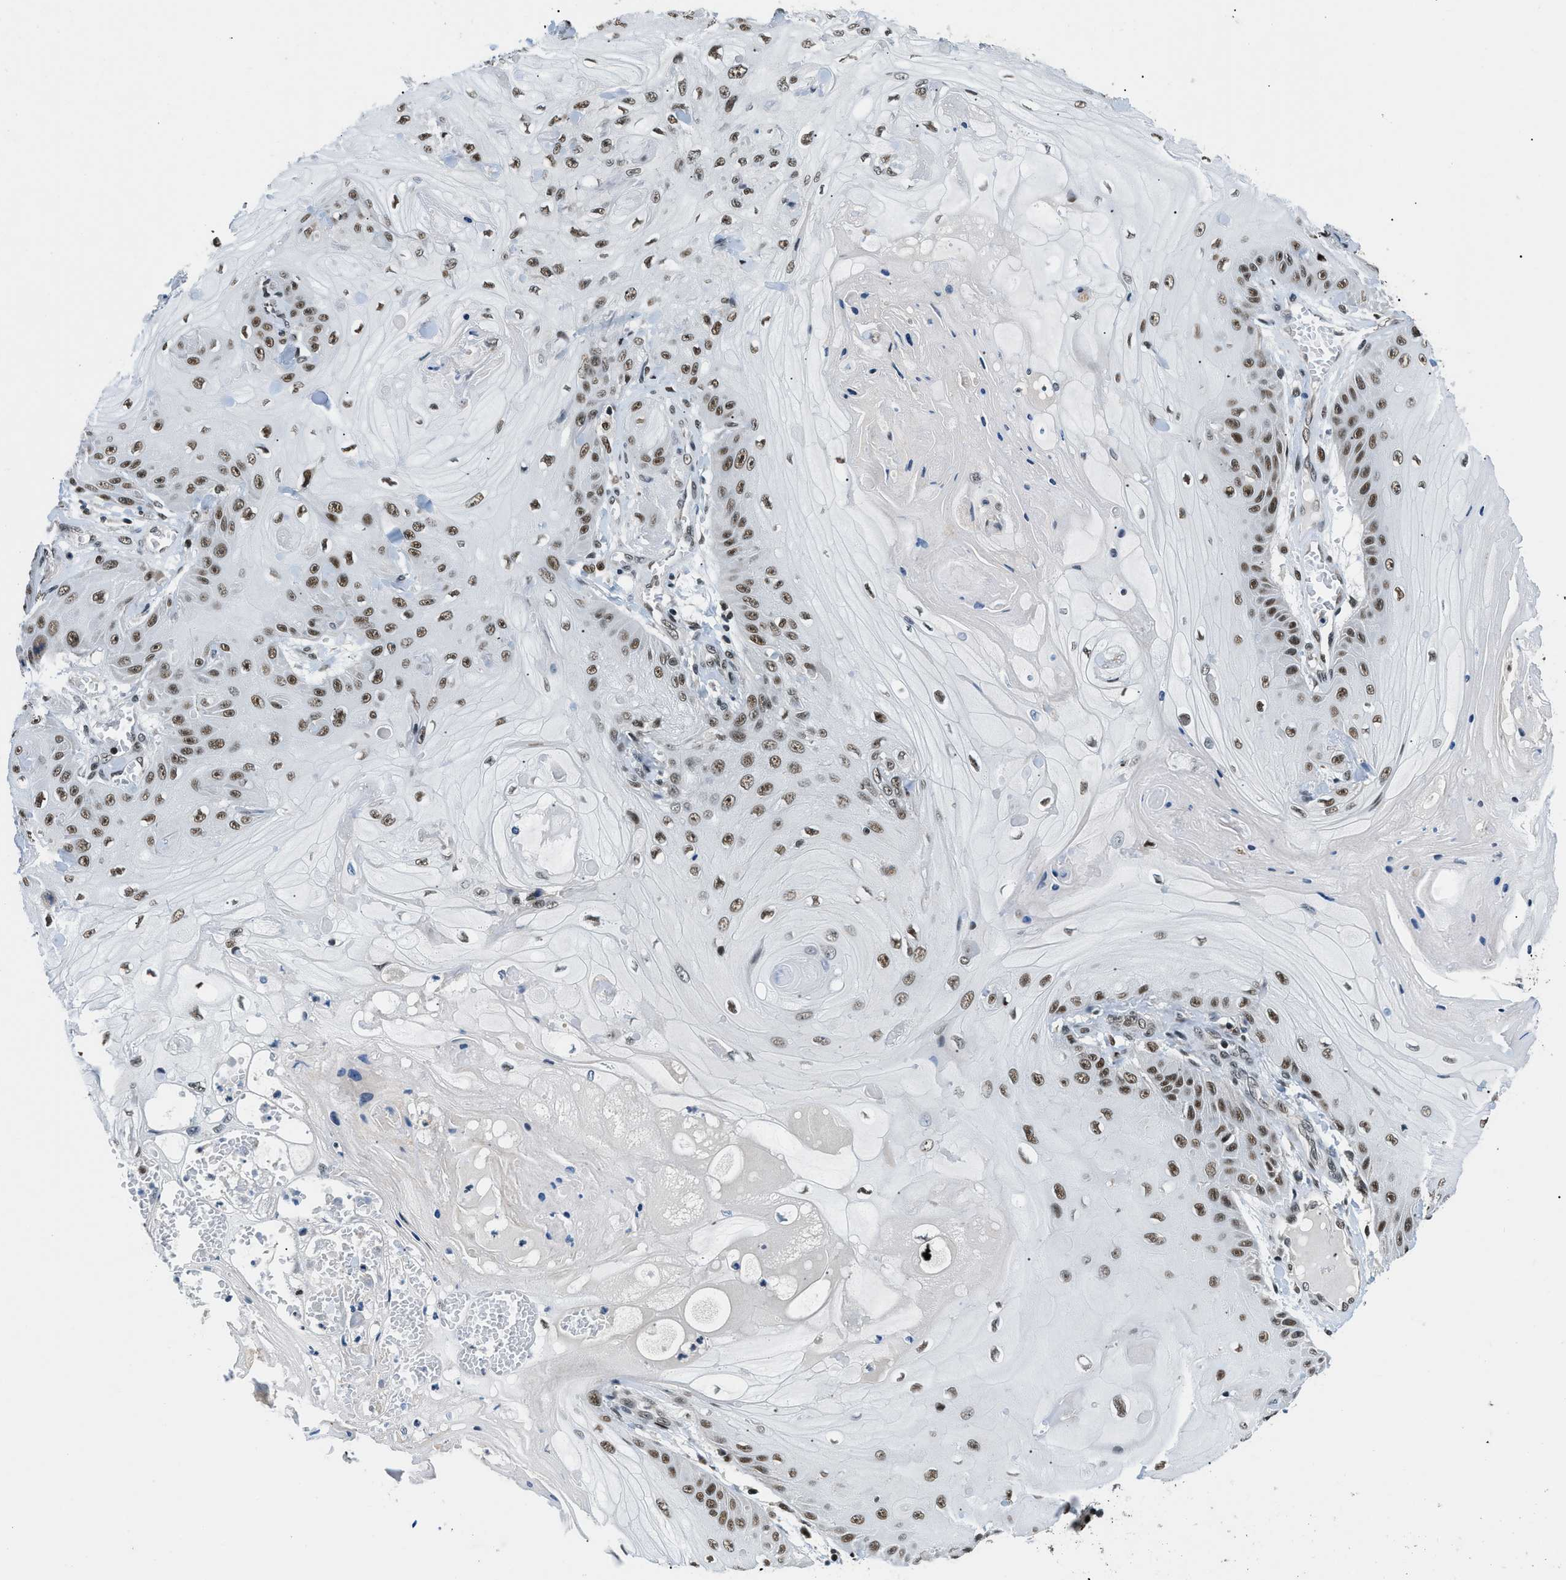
{"staining": {"intensity": "strong", "quantity": ">75%", "location": "nuclear"}, "tissue": "skin cancer", "cell_type": "Tumor cells", "image_type": "cancer", "snomed": [{"axis": "morphology", "description": "Squamous cell carcinoma, NOS"}, {"axis": "topography", "description": "Skin"}], "caption": "Squamous cell carcinoma (skin) stained for a protein (brown) demonstrates strong nuclear positive staining in about >75% of tumor cells.", "gene": "KDM3B", "patient": {"sex": "male", "age": 74}}